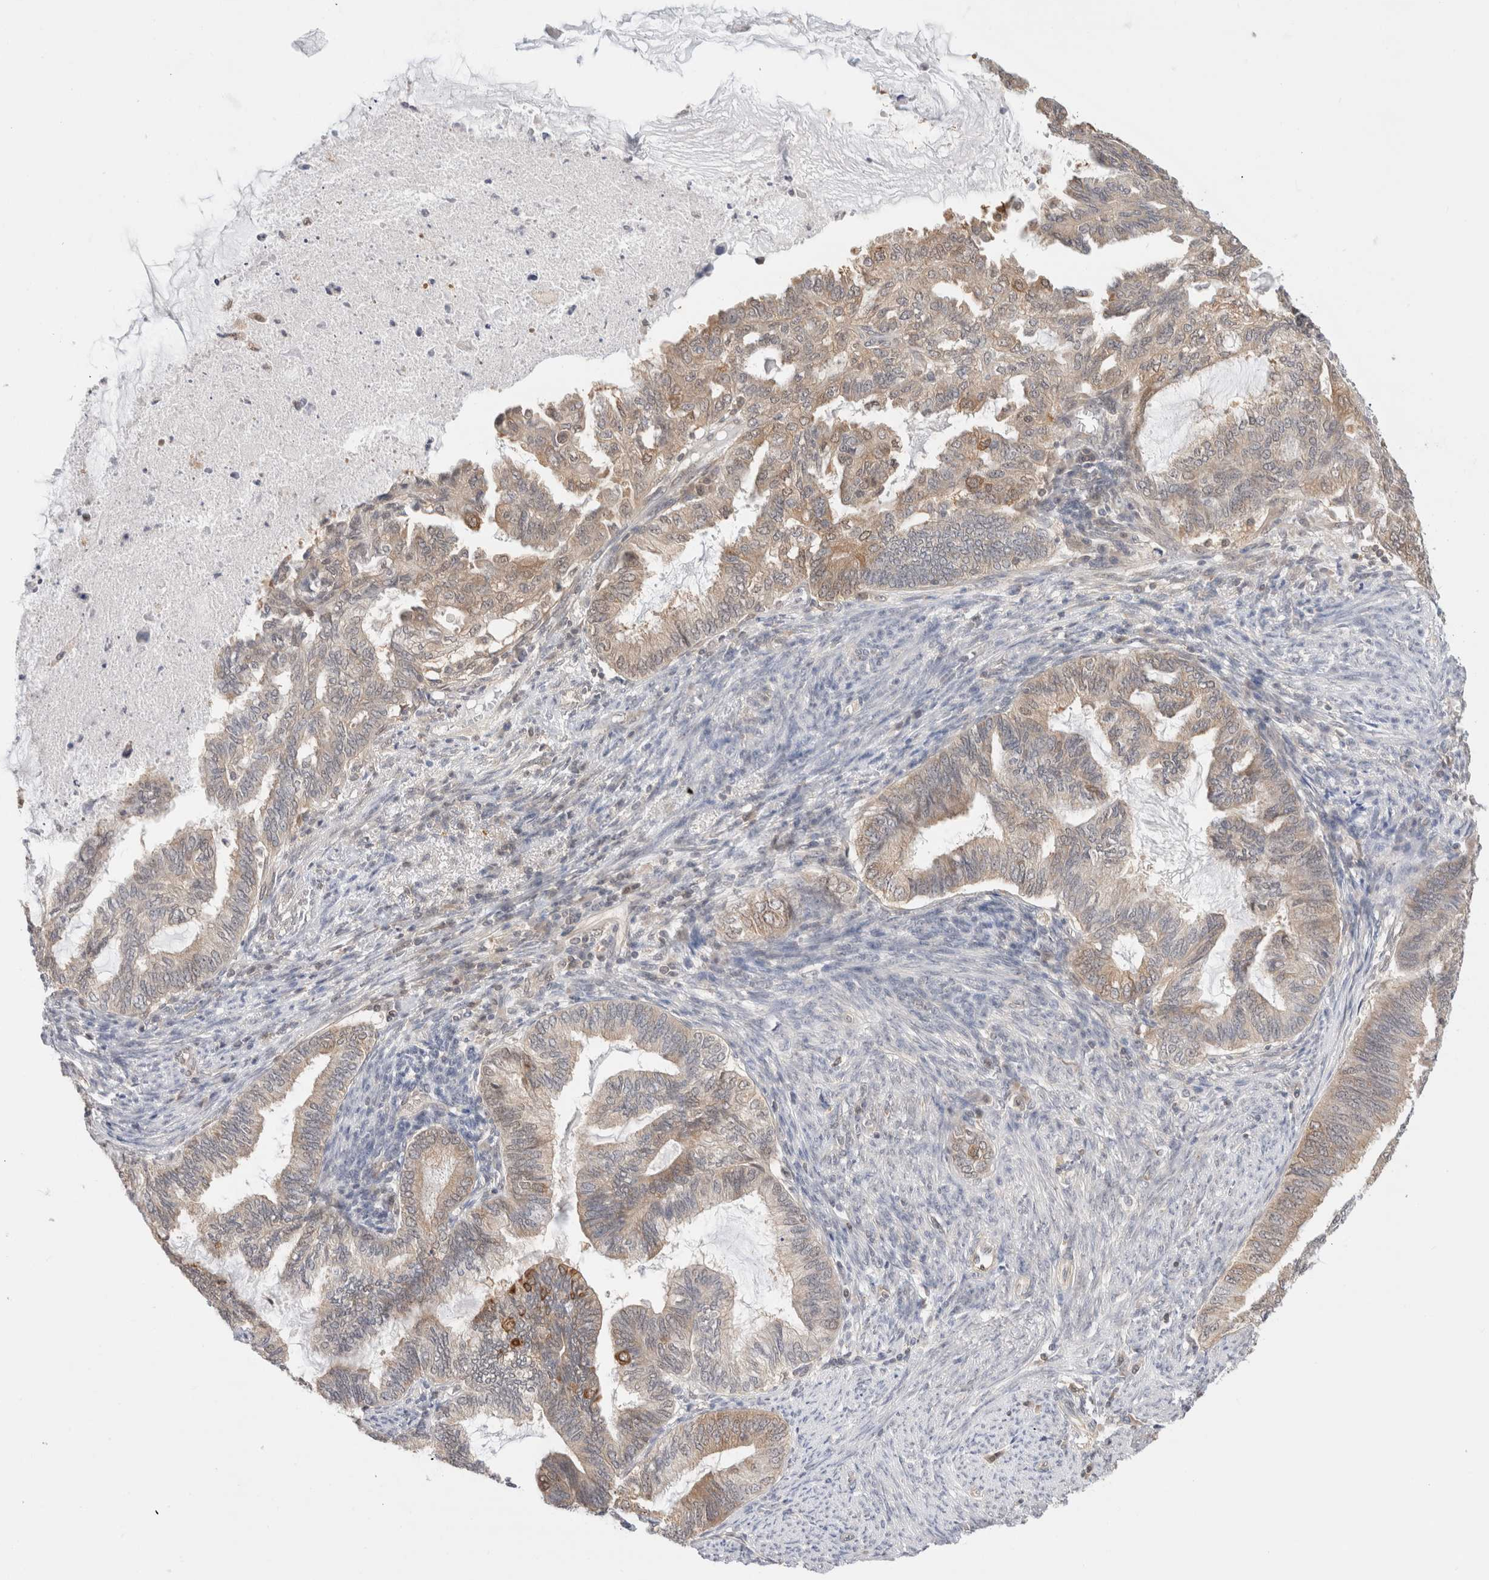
{"staining": {"intensity": "weak", "quantity": "25%-75%", "location": "cytoplasmic/membranous"}, "tissue": "endometrial cancer", "cell_type": "Tumor cells", "image_type": "cancer", "snomed": [{"axis": "morphology", "description": "Adenocarcinoma, NOS"}, {"axis": "topography", "description": "Endometrium"}], "caption": "High-magnification brightfield microscopy of endometrial cancer stained with DAB (brown) and counterstained with hematoxylin (blue). tumor cells exhibit weak cytoplasmic/membranous positivity is seen in approximately25%-75% of cells.", "gene": "C17orf97", "patient": {"sex": "female", "age": 86}}